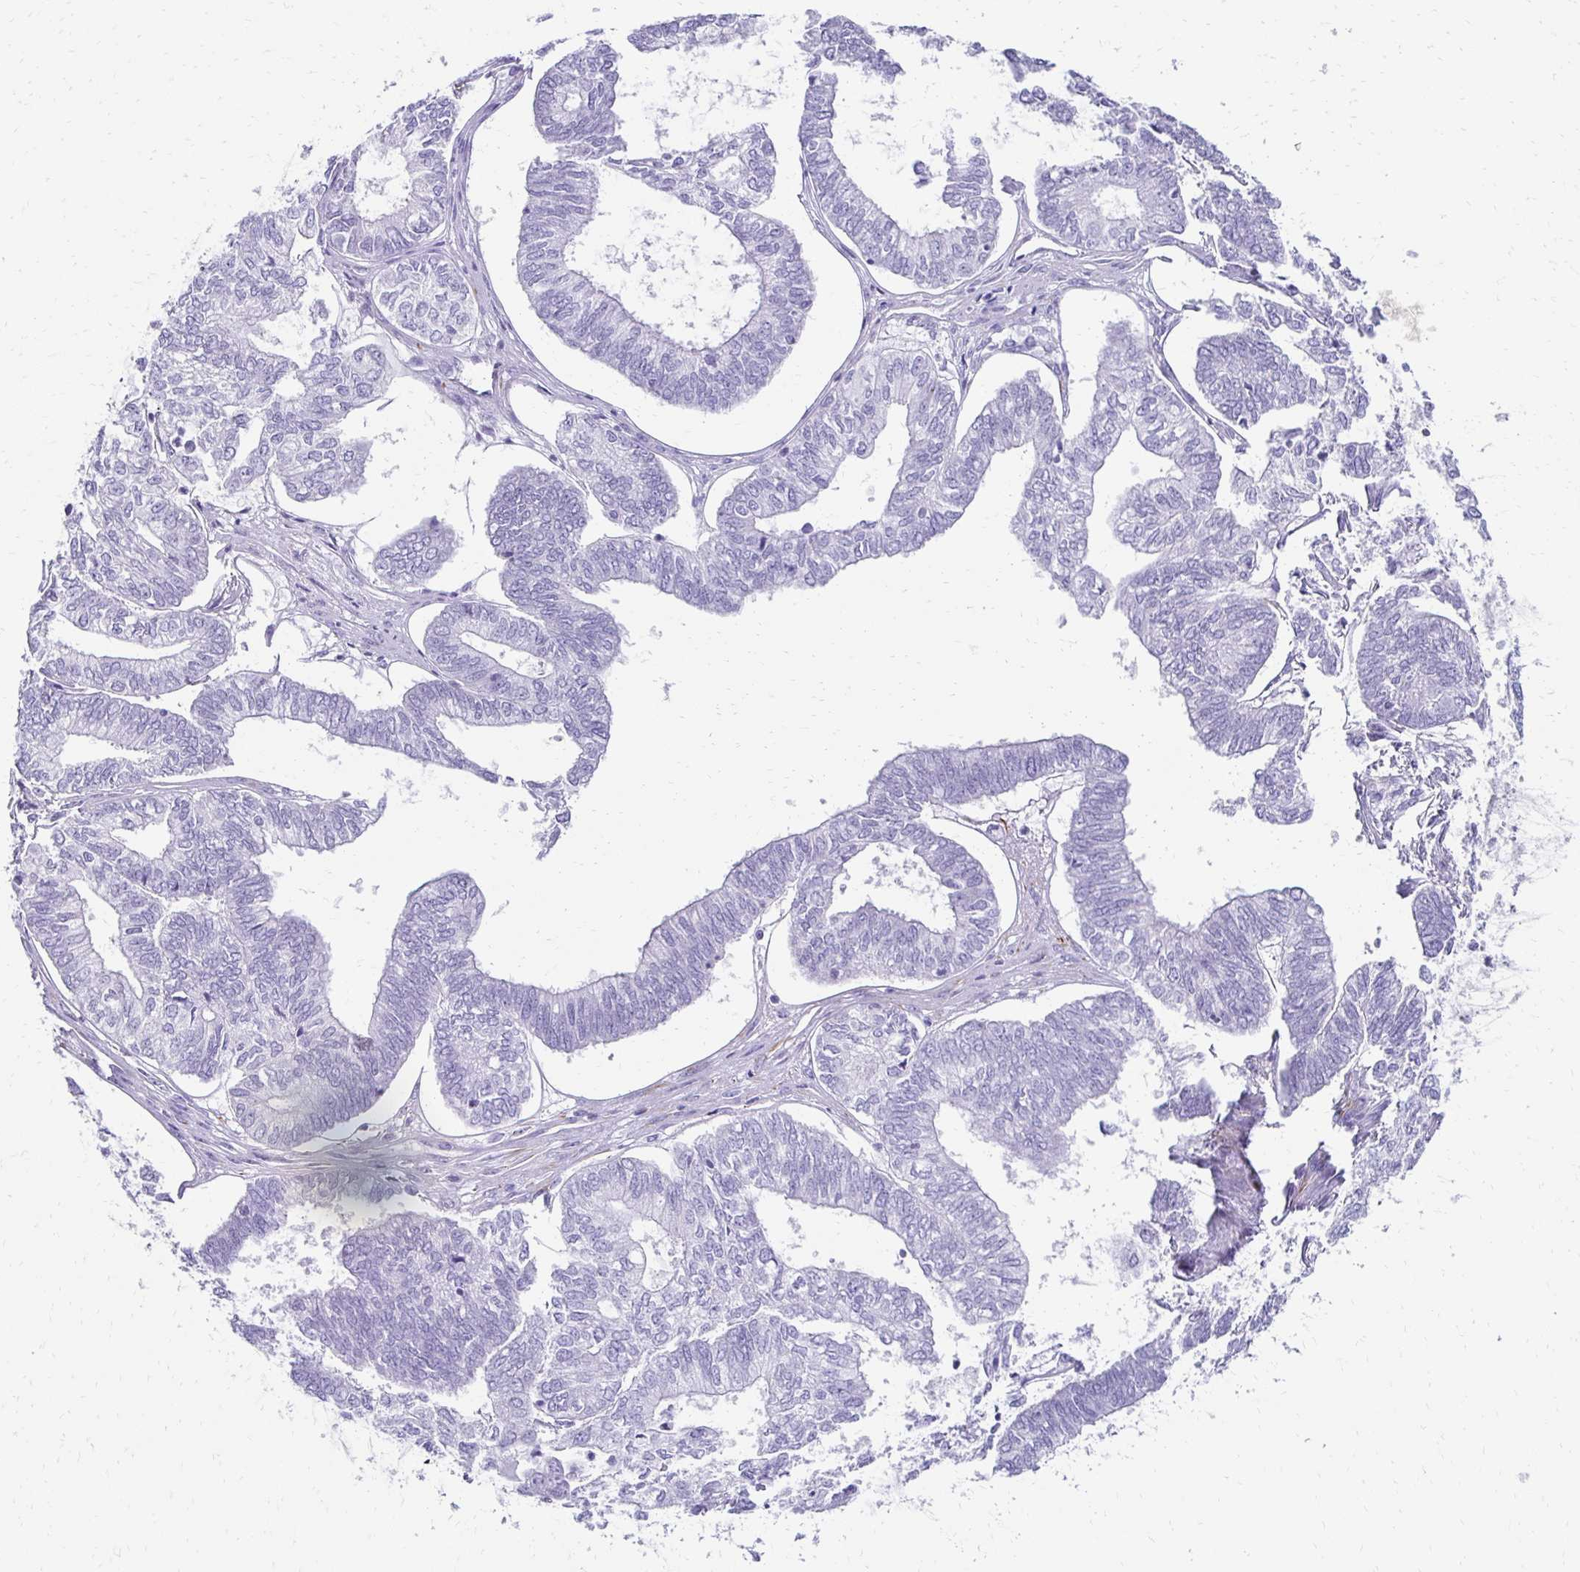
{"staining": {"intensity": "negative", "quantity": "none", "location": "none"}, "tissue": "ovarian cancer", "cell_type": "Tumor cells", "image_type": "cancer", "snomed": [{"axis": "morphology", "description": "Carcinoma, endometroid"}, {"axis": "topography", "description": "Ovary"}], "caption": "This is an IHC histopathology image of human endometroid carcinoma (ovarian). There is no positivity in tumor cells.", "gene": "TMEM54", "patient": {"sex": "female", "age": 64}}